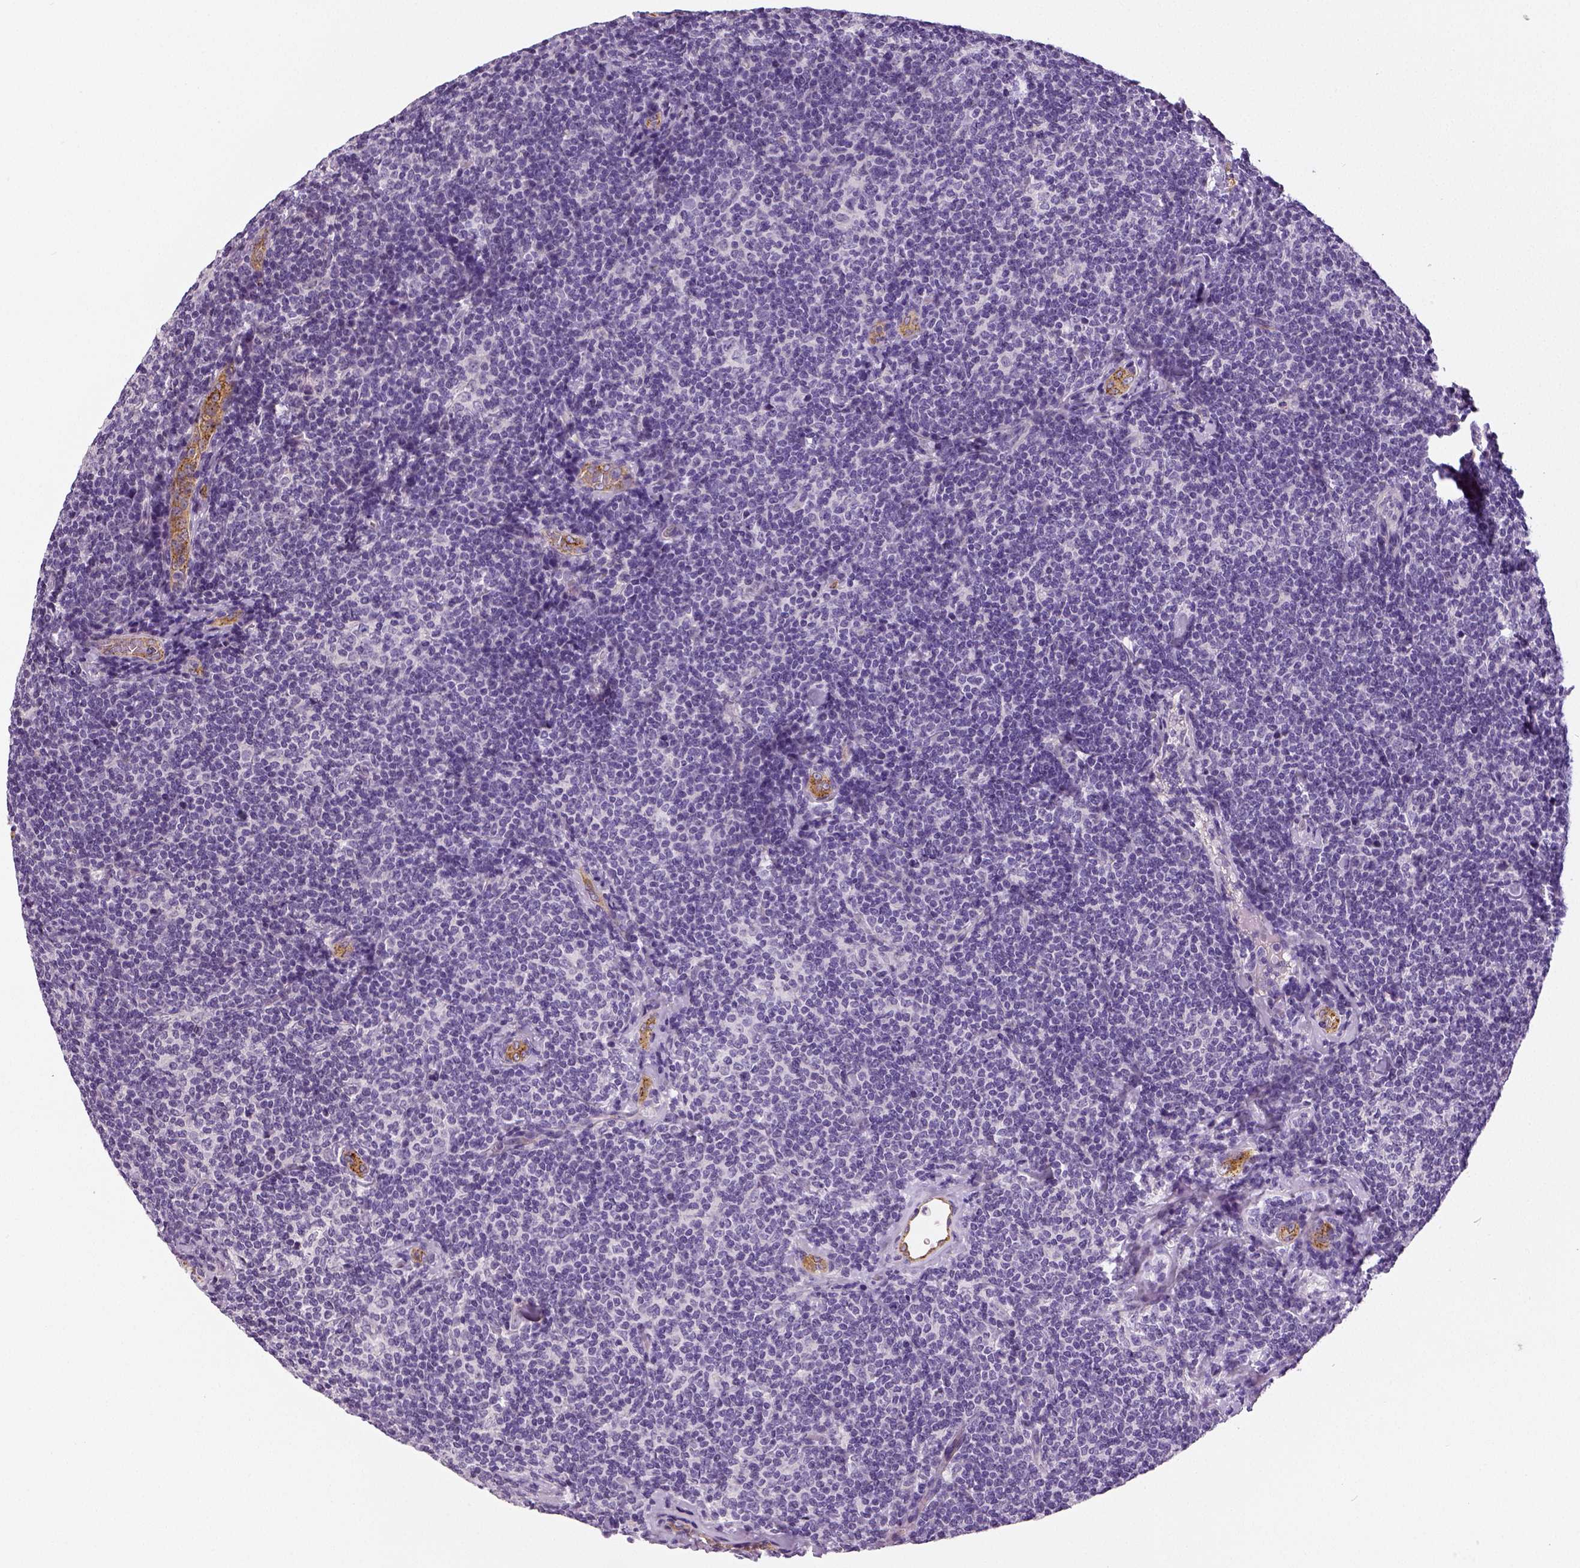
{"staining": {"intensity": "negative", "quantity": "none", "location": "none"}, "tissue": "lymphoma", "cell_type": "Tumor cells", "image_type": "cancer", "snomed": [{"axis": "morphology", "description": "Malignant lymphoma, non-Hodgkin's type, Low grade"}, {"axis": "topography", "description": "Lymph node"}], "caption": "Immunohistochemical staining of human lymphoma exhibits no significant staining in tumor cells.", "gene": "TSPAN7", "patient": {"sex": "female", "age": 56}}